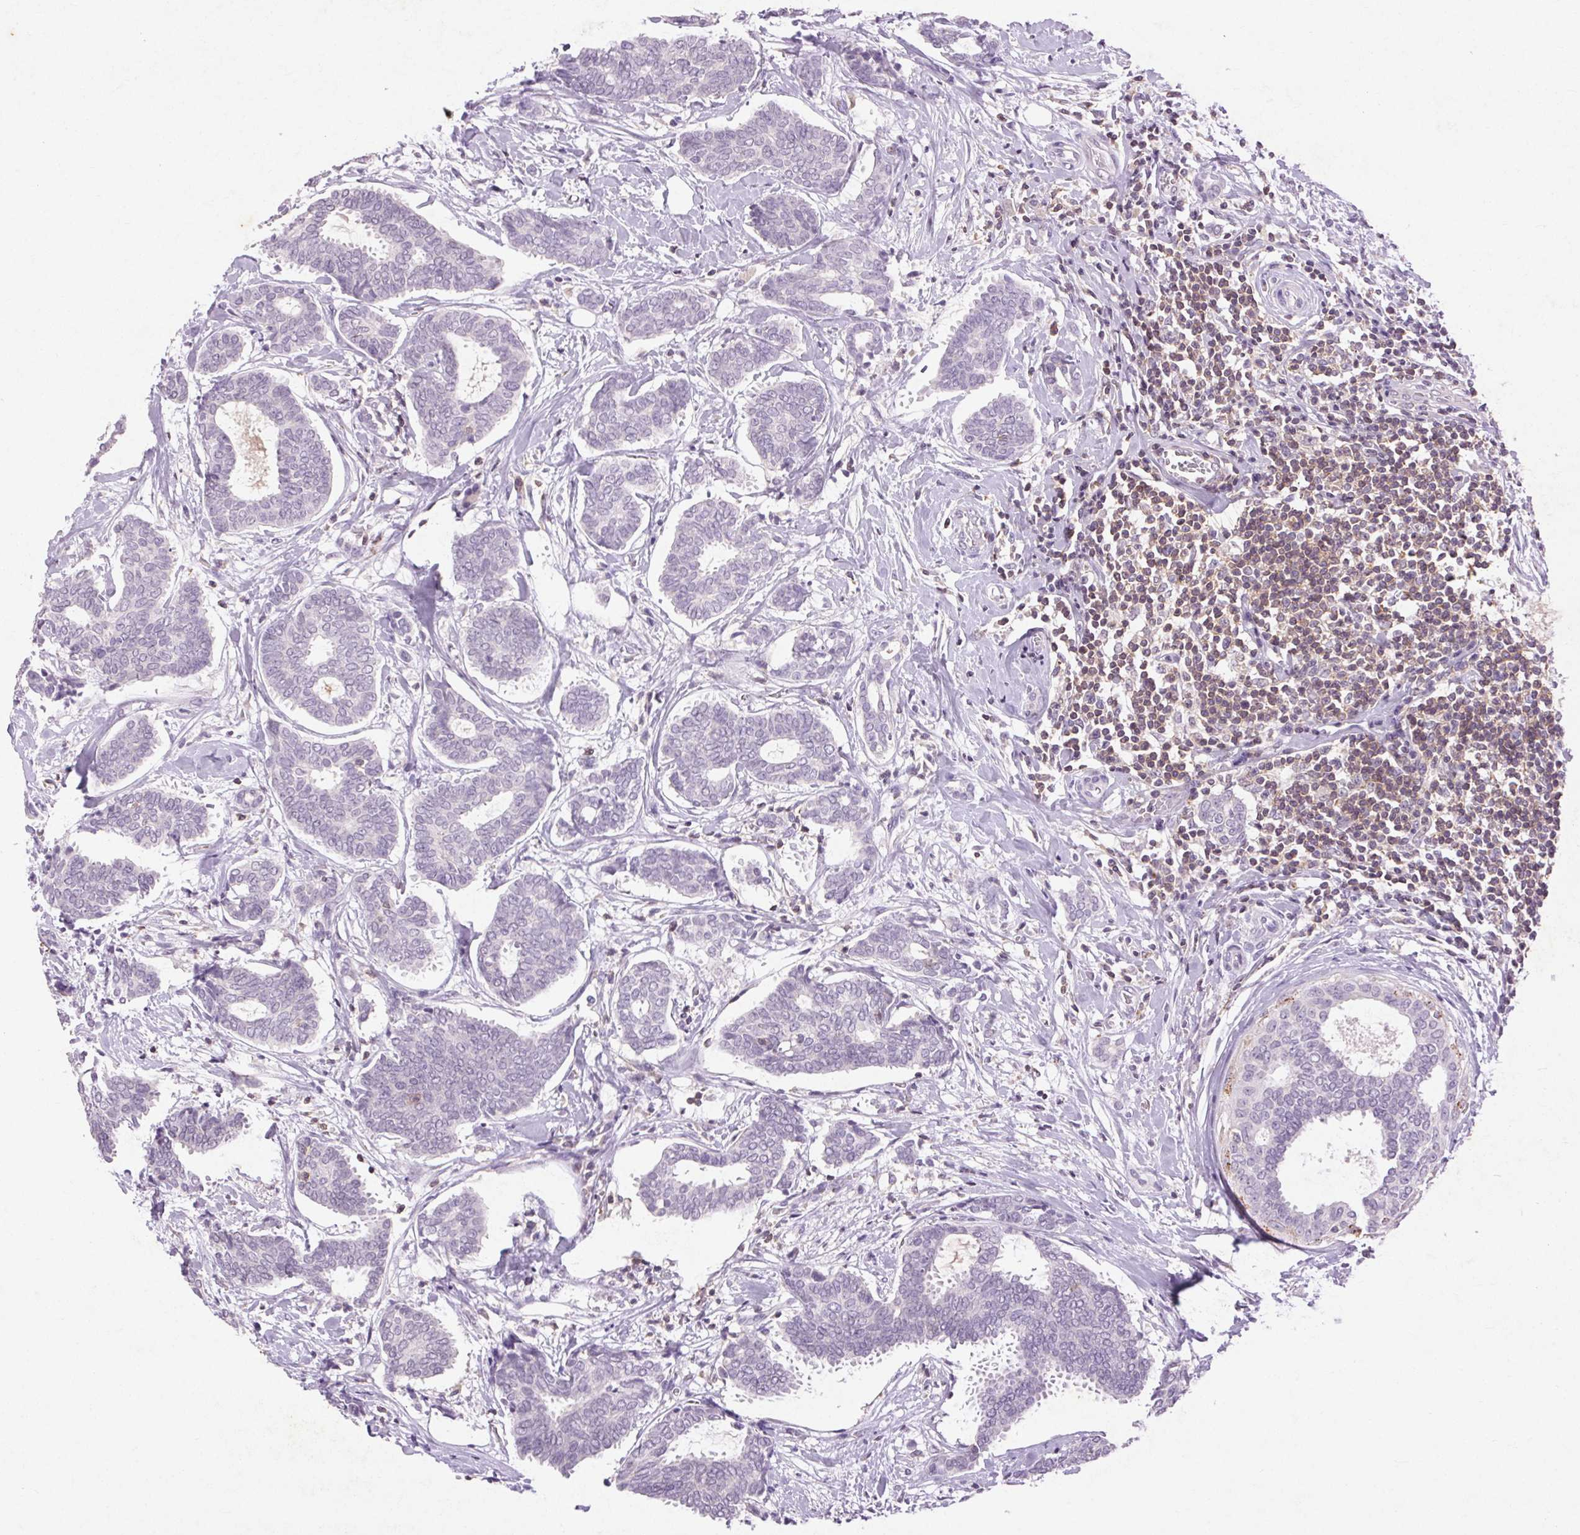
{"staining": {"intensity": "negative", "quantity": "none", "location": "none"}, "tissue": "breast cancer", "cell_type": "Tumor cells", "image_type": "cancer", "snomed": [{"axis": "morphology", "description": "Intraductal carcinoma, in situ"}, {"axis": "morphology", "description": "Duct carcinoma"}, {"axis": "morphology", "description": "Lobular carcinoma, in situ"}, {"axis": "topography", "description": "Breast"}], "caption": "A histopathology image of human breast cancer is negative for staining in tumor cells.", "gene": "FNDC7", "patient": {"sex": "female", "age": 44}}